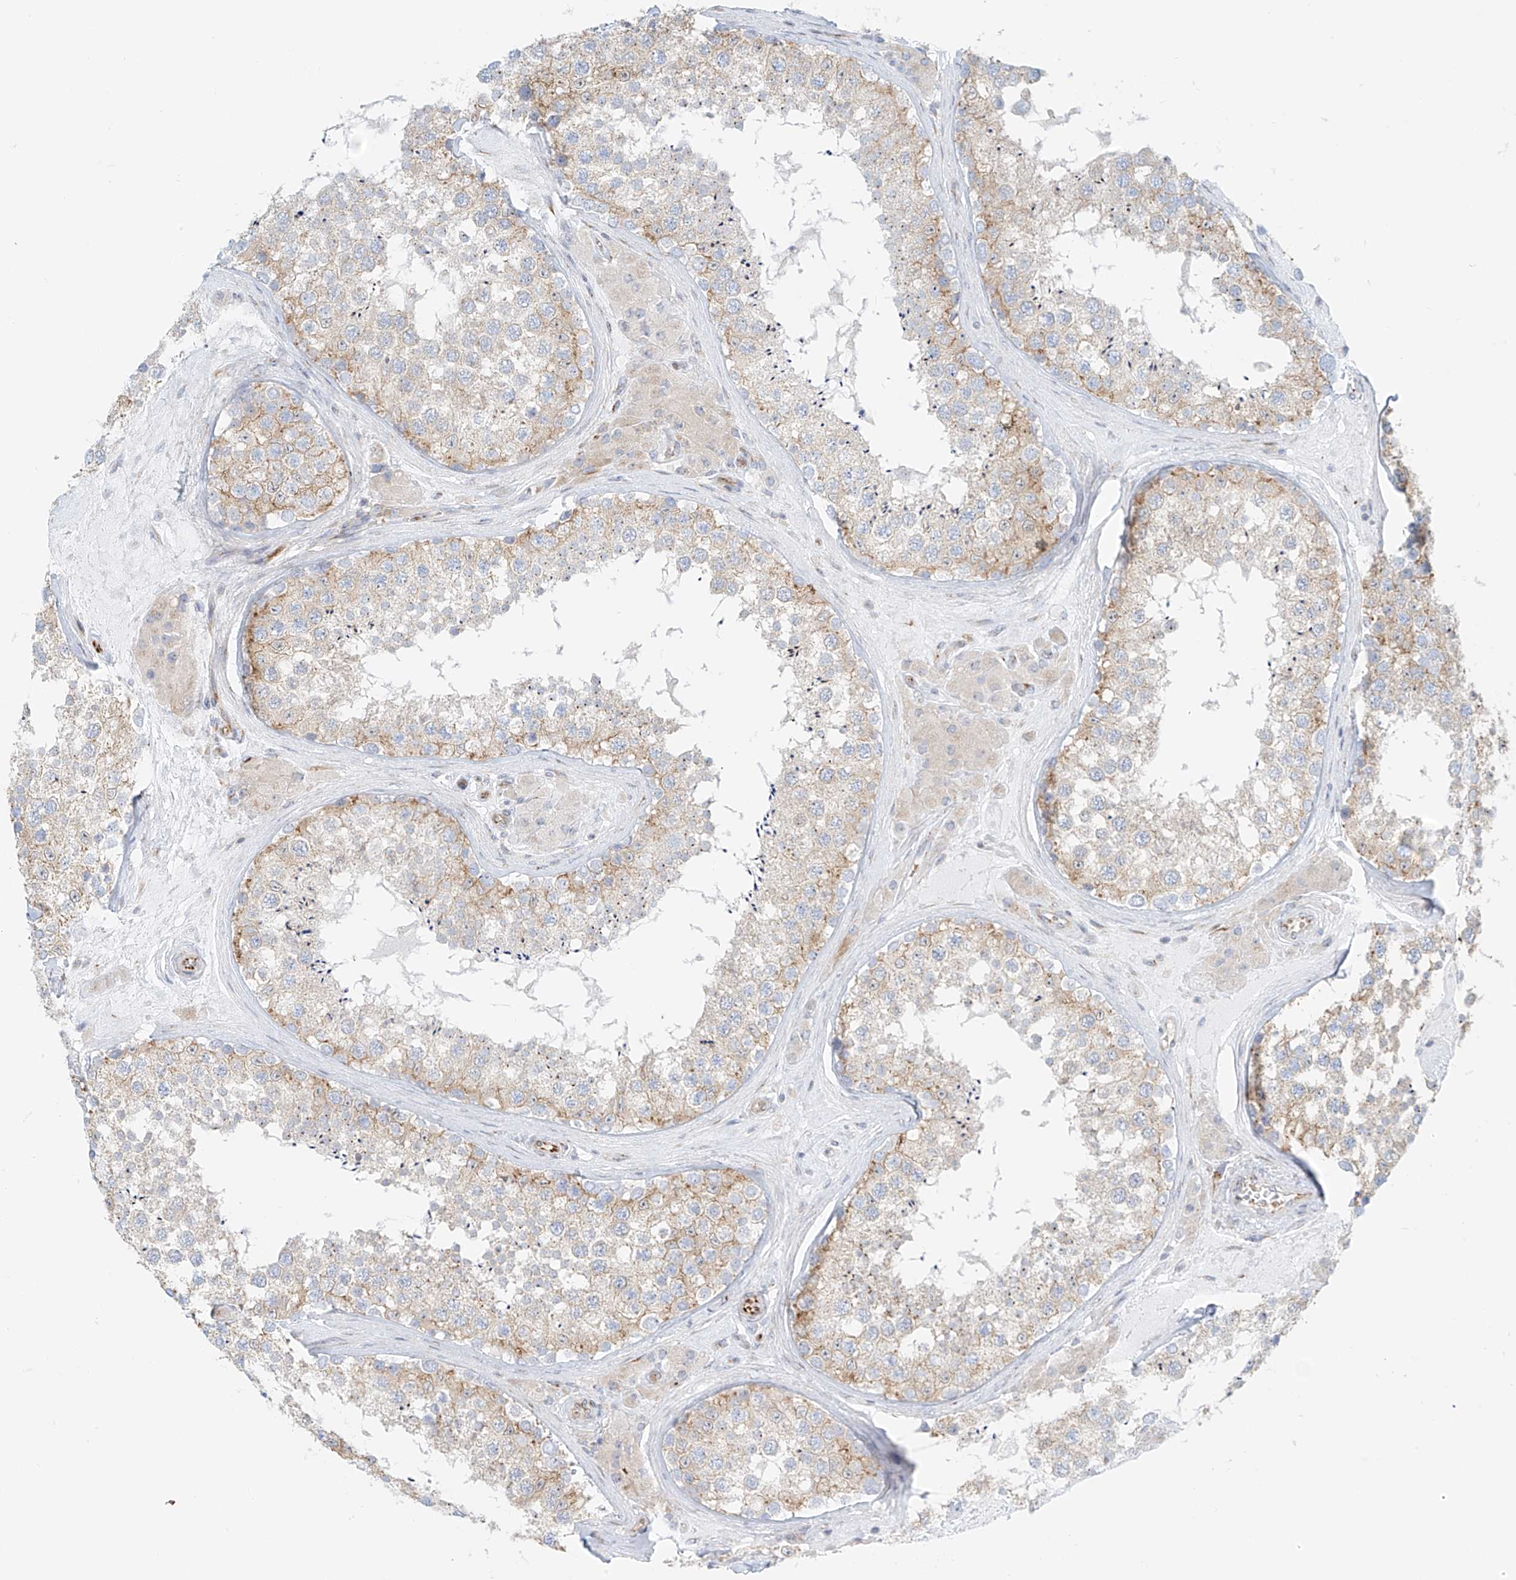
{"staining": {"intensity": "weak", "quantity": "25%-75%", "location": "cytoplasmic/membranous"}, "tissue": "testis", "cell_type": "Cells in seminiferous ducts", "image_type": "normal", "snomed": [{"axis": "morphology", "description": "Normal tissue, NOS"}, {"axis": "topography", "description": "Testis"}], "caption": "Immunohistochemistry (DAB (3,3'-diaminobenzidine)) staining of unremarkable human testis reveals weak cytoplasmic/membranous protein expression in approximately 25%-75% of cells in seminiferous ducts.", "gene": "EIPR1", "patient": {"sex": "male", "age": 46}}